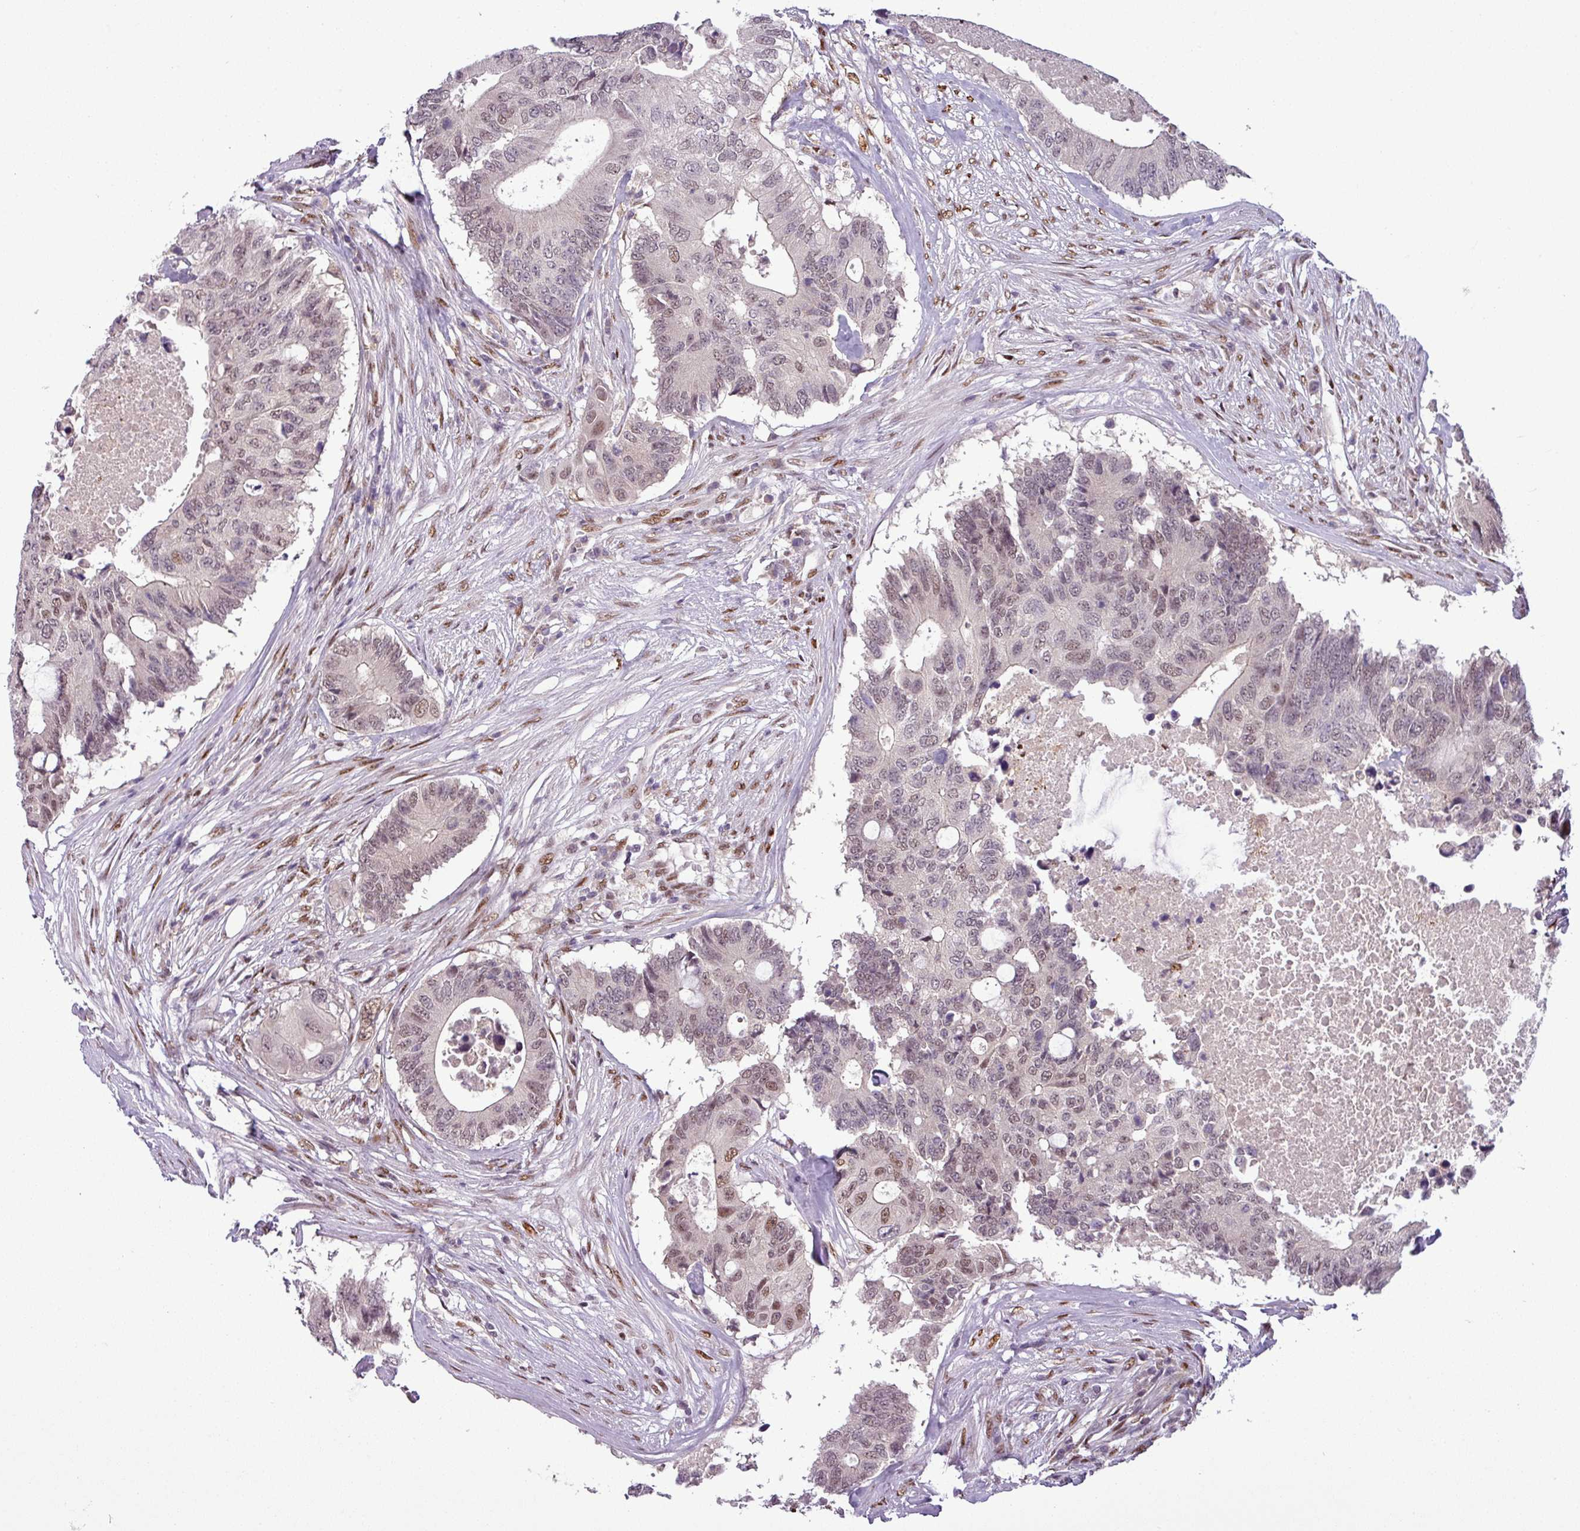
{"staining": {"intensity": "moderate", "quantity": "<25%", "location": "nuclear"}, "tissue": "colorectal cancer", "cell_type": "Tumor cells", "image_type": "cancer", "snomed": [{"axis": "morphology", "description": "Adenocarcinoma, NOS"}, {"axis": "topography", "description": "Colon"}], "caption": "IHC (DAB) staining of human colorectal adenocarcinoma exhibits moderate nuclear protein staining in approximately <25% of tumor cells. (Stains: DAB in brown, nuclei in blue, Microscopy: brightfield microscopy at high magnification).", "gene": "IRF2BPL", "patient": {"sex": "male", "age": 71}}